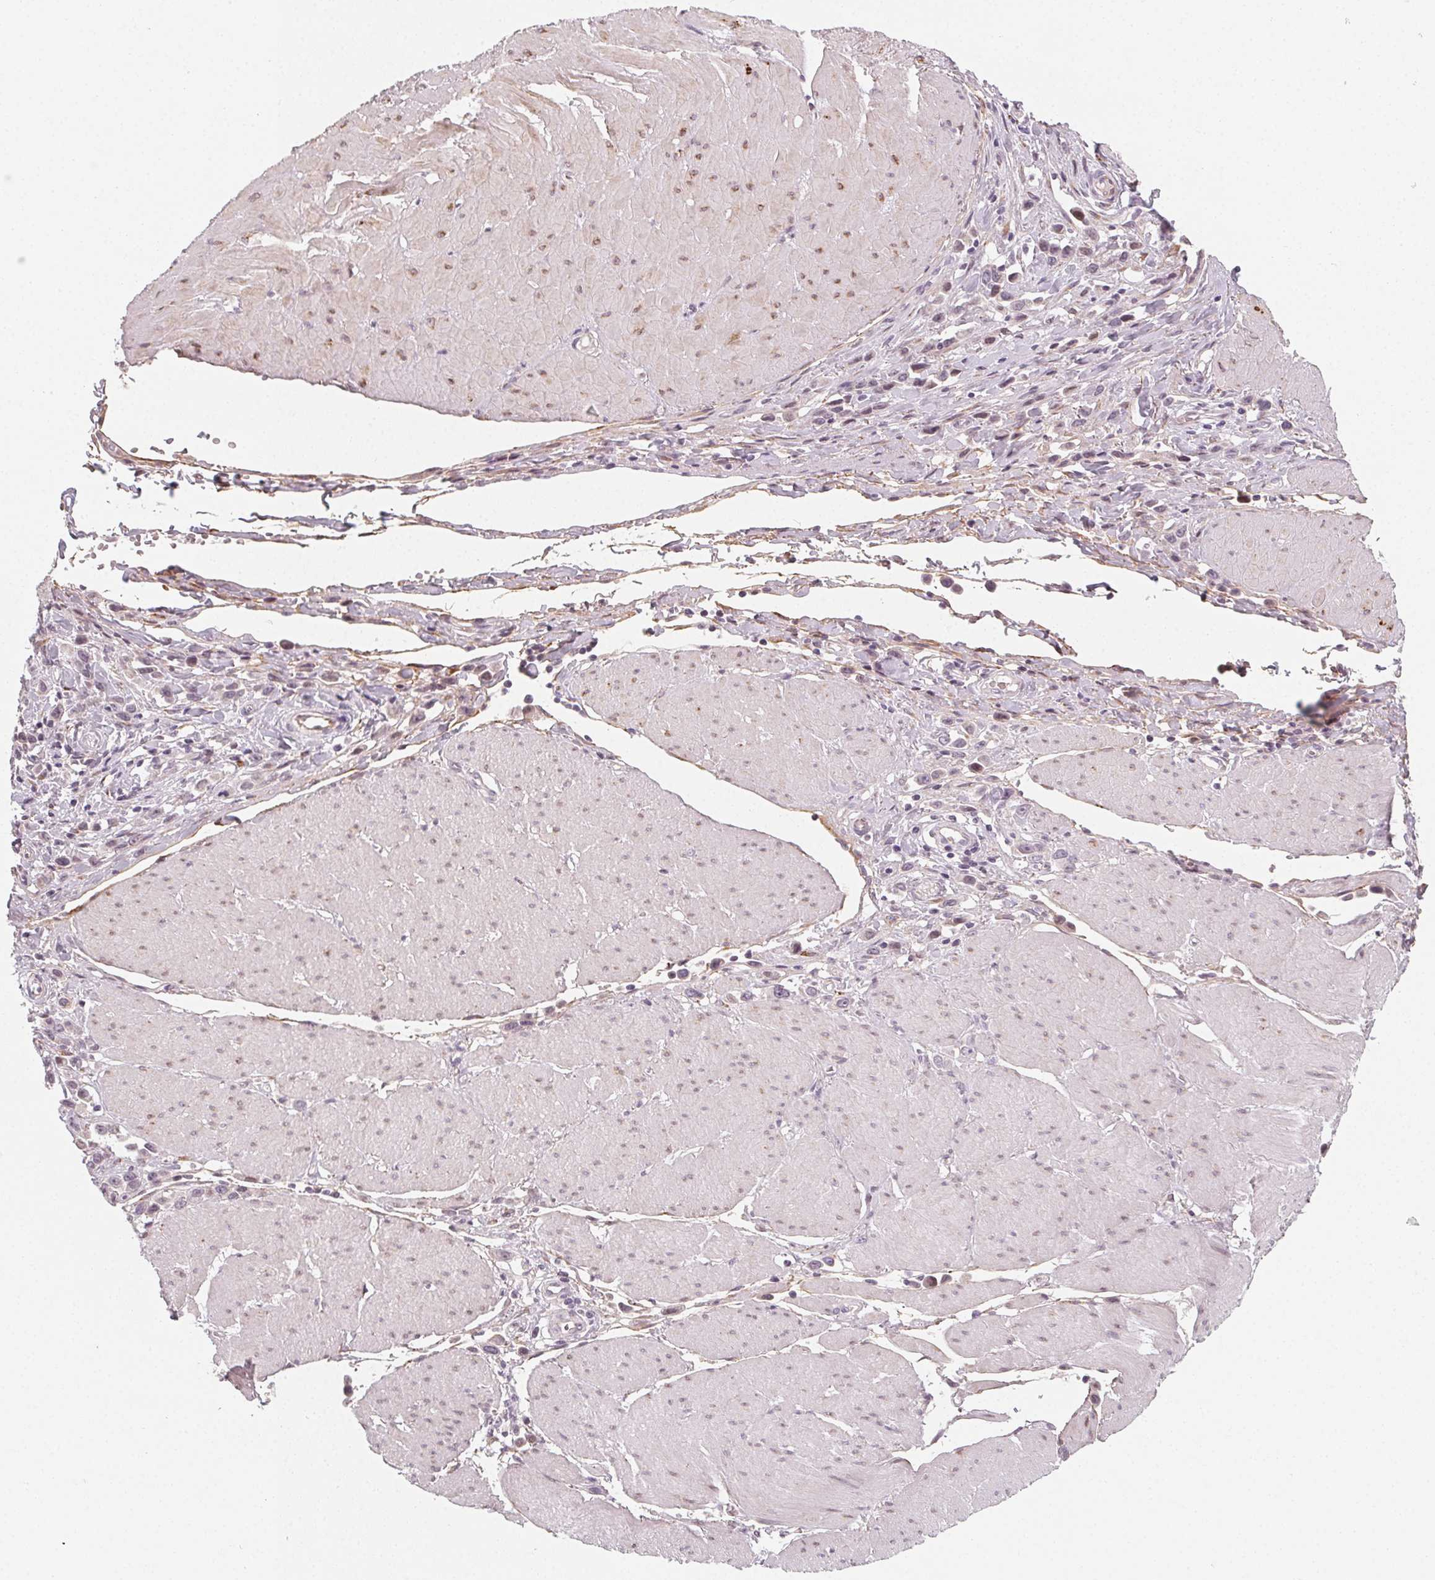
{"staining": {"intensity": "negative", "quantity": "none", "location": "none"}, "tissue": "stomach cancer", "cell_type": "Tumor cells", "image_type": "cancer", "snomed": [{"axis": "morphology", "description": "Adenocarcinoma, NOS"}, {"axis": "topography", "description": "Stomach"}], "caption": "Immunohistochemistry (IHC) photomicrograph of human stomach cancer stained for a protein (brown), which shows no staining in tumor cells.", "gene": "CCDC96", "patient": {"sex": "male", "age": 47}}